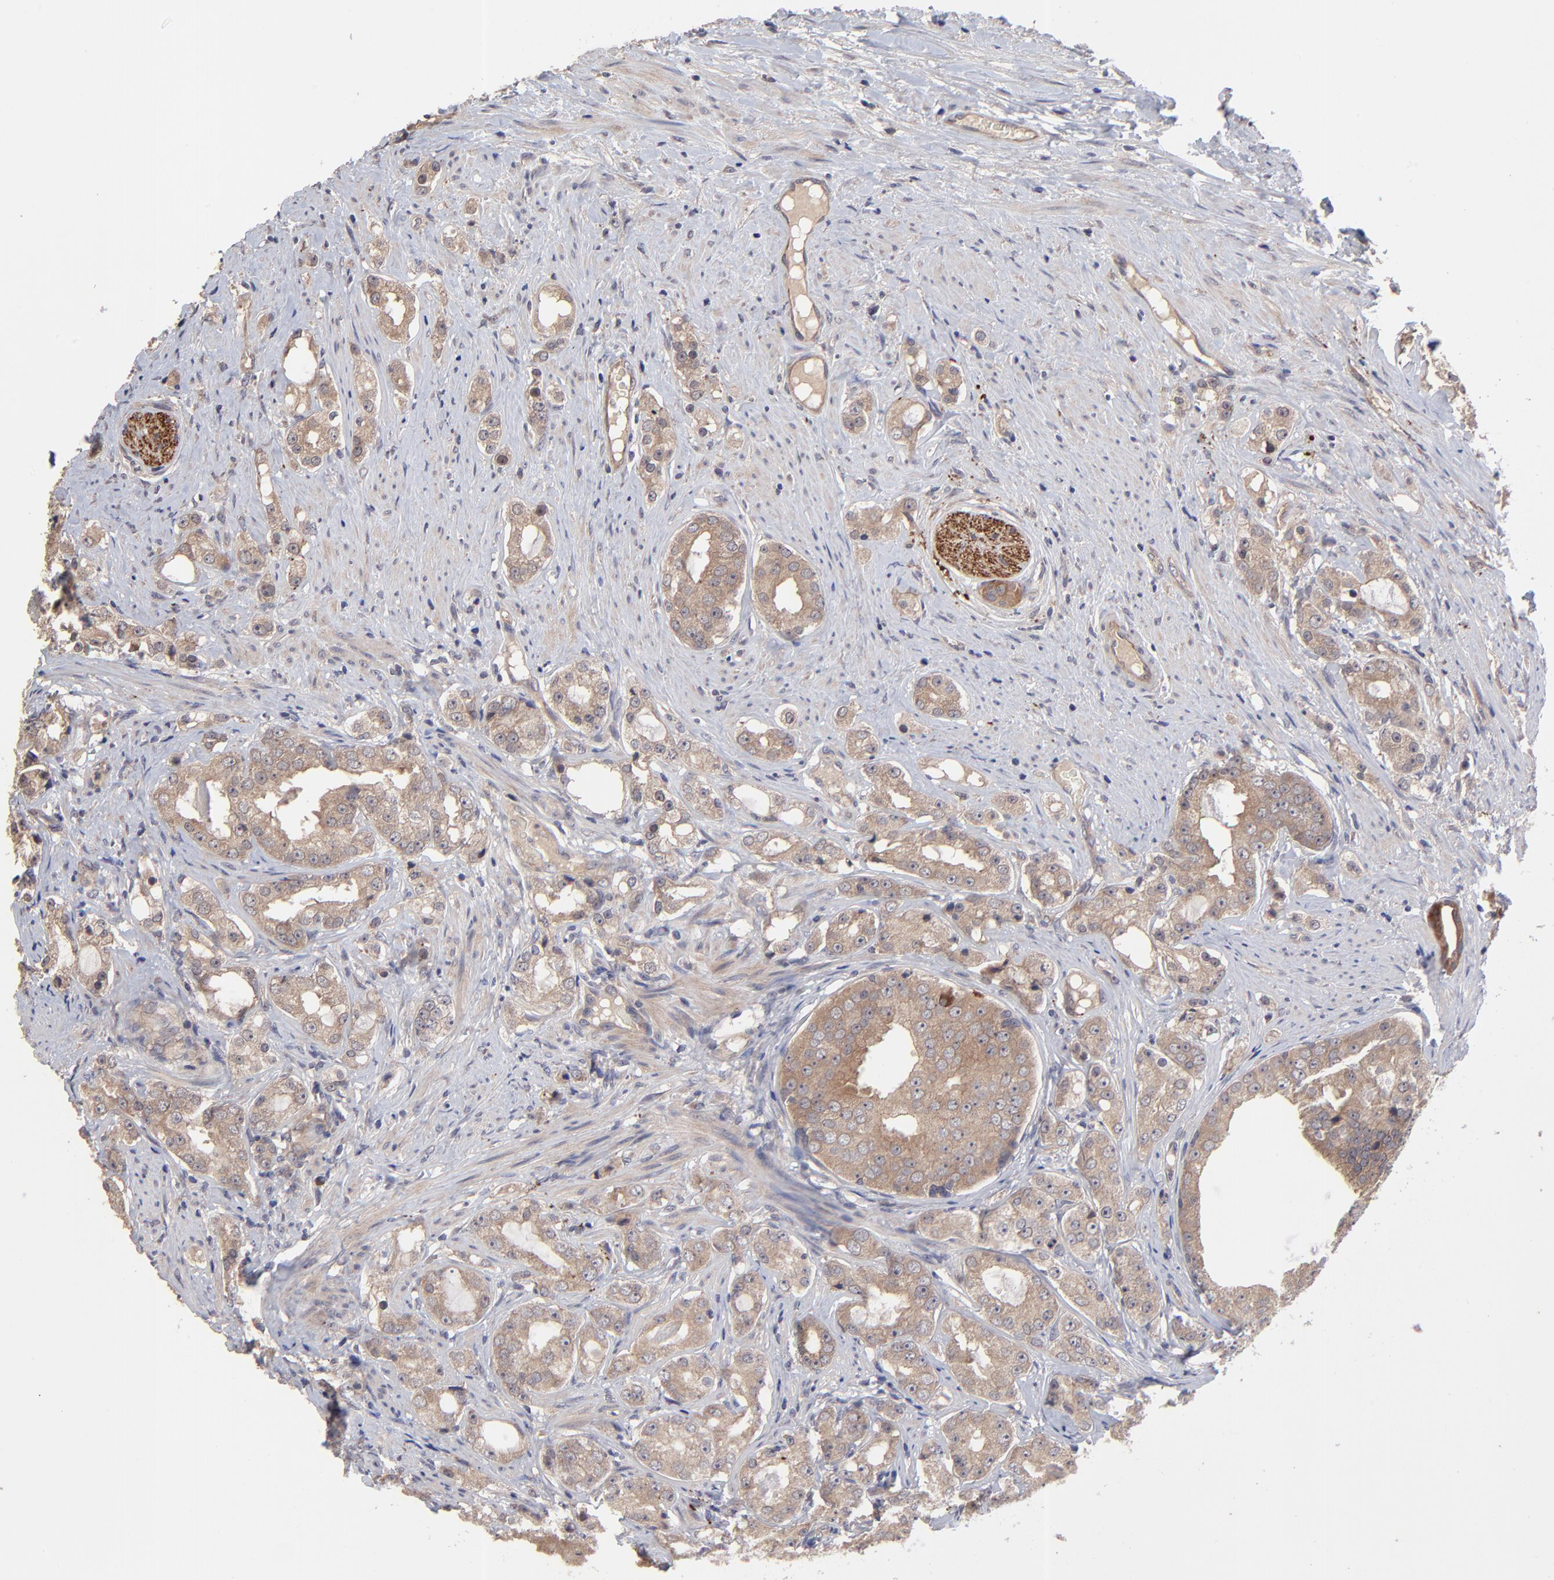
{"staining": {"intensity": "moderate", "quantity": ">75%", "location": "cytoplasmic/membranous"}, "tissue": "prostate cancer", "cell_type": "Tumor cells", "image_type": "cancer", "snomed": [{"axis": "morphology", "description": "Adenocarcinoma, High grade"}, {"axis": "topography", "description": "Prostate"}], "caption": "DAB (3,3'-diaminobenzidine) immunohistochemical staining of prostate cancer reveals moderate cytoplasmic/membranous protein staining in approximately >75% of tumor cells.", "gene": "ZNF780B", "patient": {"sex": "male", "age": 68}}